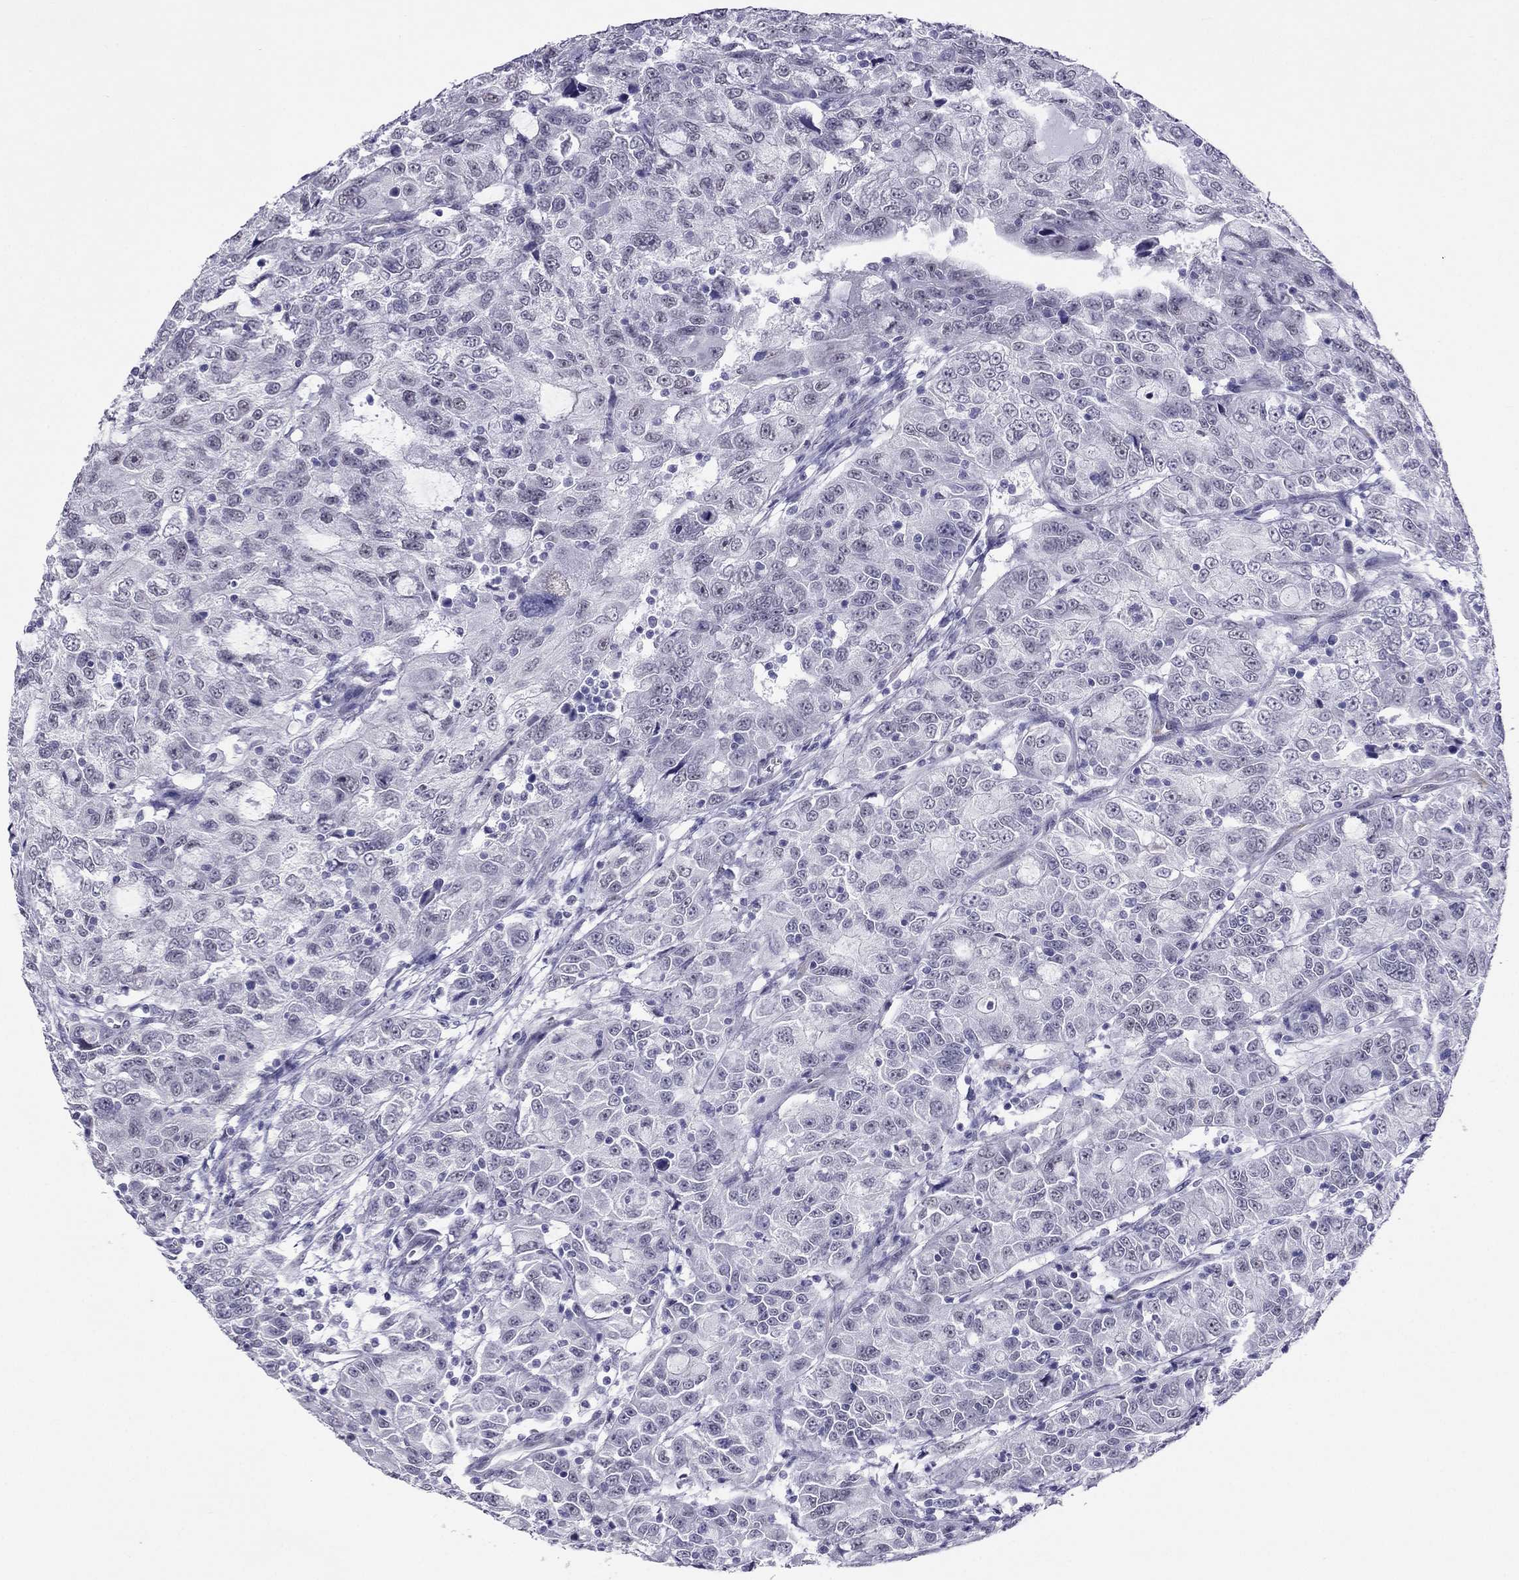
{"staining": {"intensity": "negative", "quantity": "none", "location": "none"}, "tissue": "urothelial cancer", "cell_type": "Tumor cells", "image_type": "cancer", "snomed": [{"axis": "morphology", "description": "Urothelial carcinoma, NOS"}, {"axis": "morphology", "description": "Urothelial carcinoma, High grade"}, {"axis": "topography", "description": "Urinary bladder"}], "caption": "Micrograph shows no protein positivity in tumor cells of urothelial cancer tissue. The staining was performed using DAB to visualize the protein expression in brown, while the nuclei were stained in blue with hematoxylin (Magnification: 20x).", "gene": "CROCC2", "patient": {"sex": "female", "age": 73}}